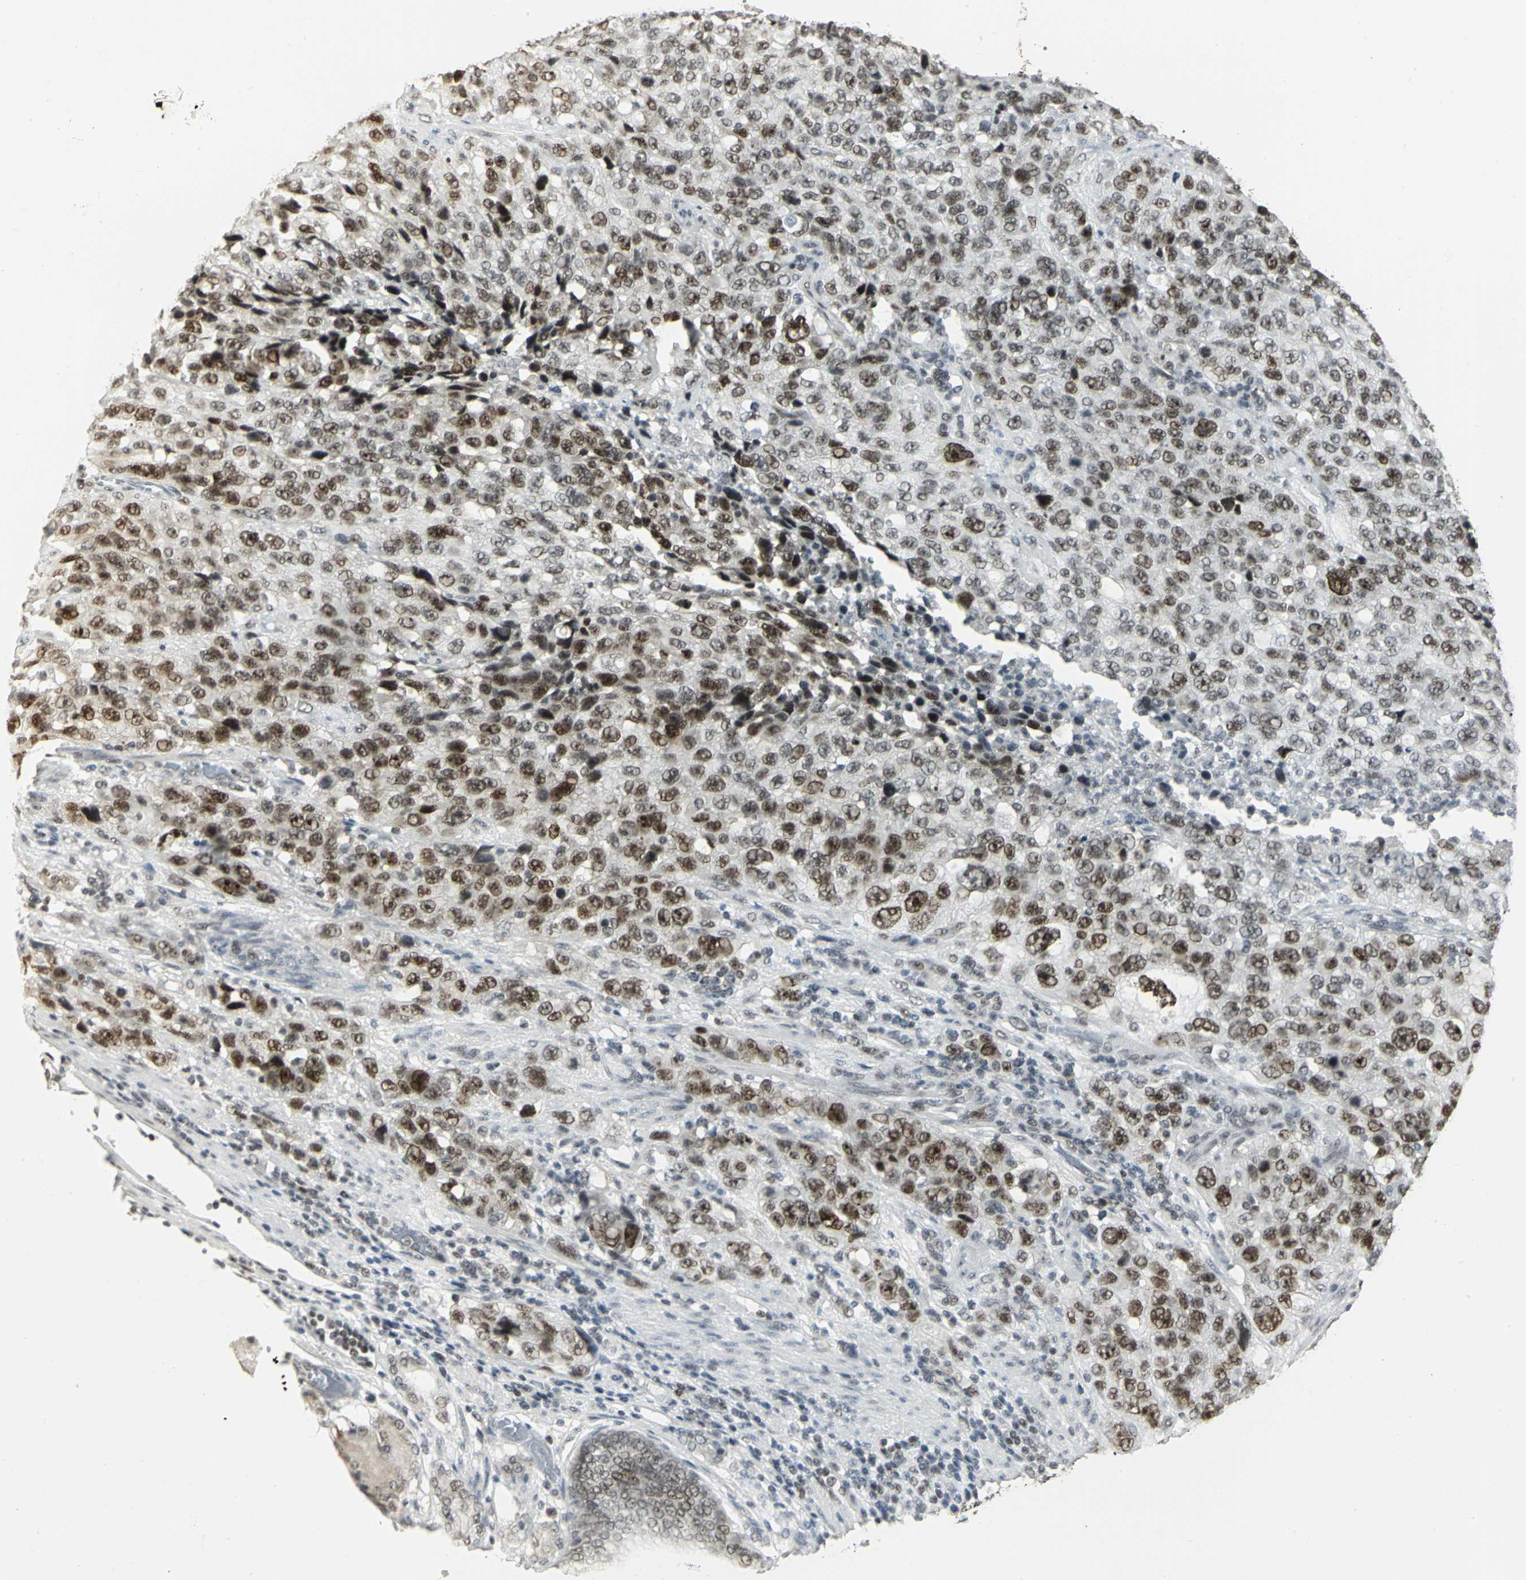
{"staining": {"intensity": "strong", "quantity": ">75%", "location": "nuclear"}, "tissue": "stomach cancer", "cell_type": "Tumor cells", "image_type": "cancer", "snomed": [{"axis": "morphology", "description": "Normal tissue, NOS"}, {"axis": "morphology", "description": "Adenocarcinoma, NOS"}, {"axis": "topography", "description": "Stomach"}], "caption": "There is high levels of strong nuclear positivity in tumor cells of stomach adenocarcinoma, as demonstrated by immunohistochemical staining (brown color).", "gene": "CBX3", "patient": {"sex": "male", "age": 48}}